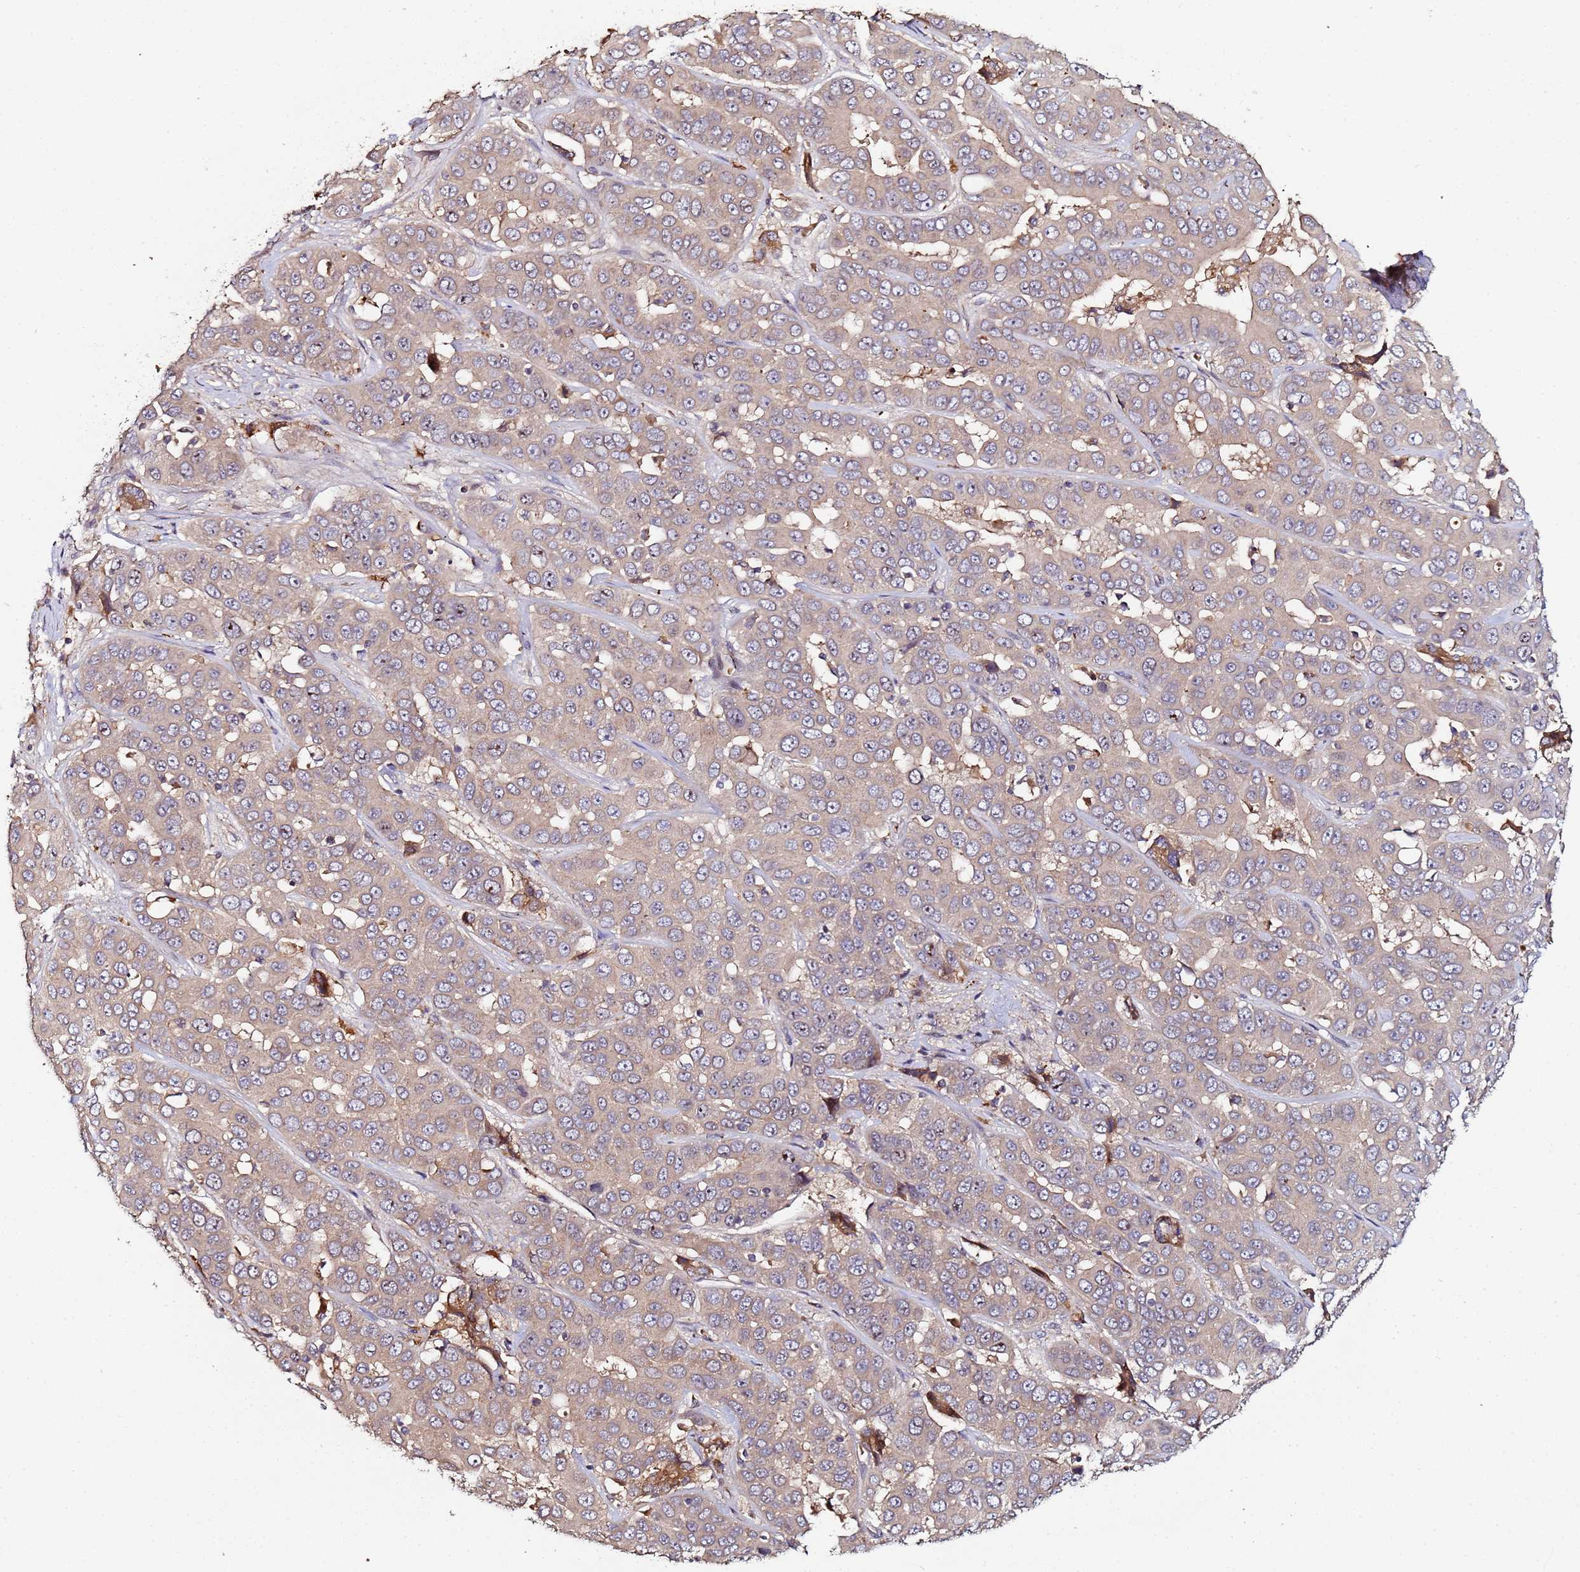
{"staining": {"intensity": "weak", "quantity": ">75%", "location": "cytoplasmic/membranous"}, "tissue": "liver cancer", "cell_type": "Tumor cells", "image_type": "cancer", "snomed": [{"axis": "morphology", "description": "Cholangiocarcinoma"}, {"axis": "topography", "description": "Liver"}], "caption": "The micrograph demonstrates staining of liver cancer (cholangiocarcinoma), revealing weak cytoplasmic/membranous protein positivity (brown color) within tumor cells. (DAB (3,3'-diaminobenzidine) IHC with brightfield microscopy, high magnification).", "gene": "OSER1", "patient": {"sex": "female", "age": 52}}